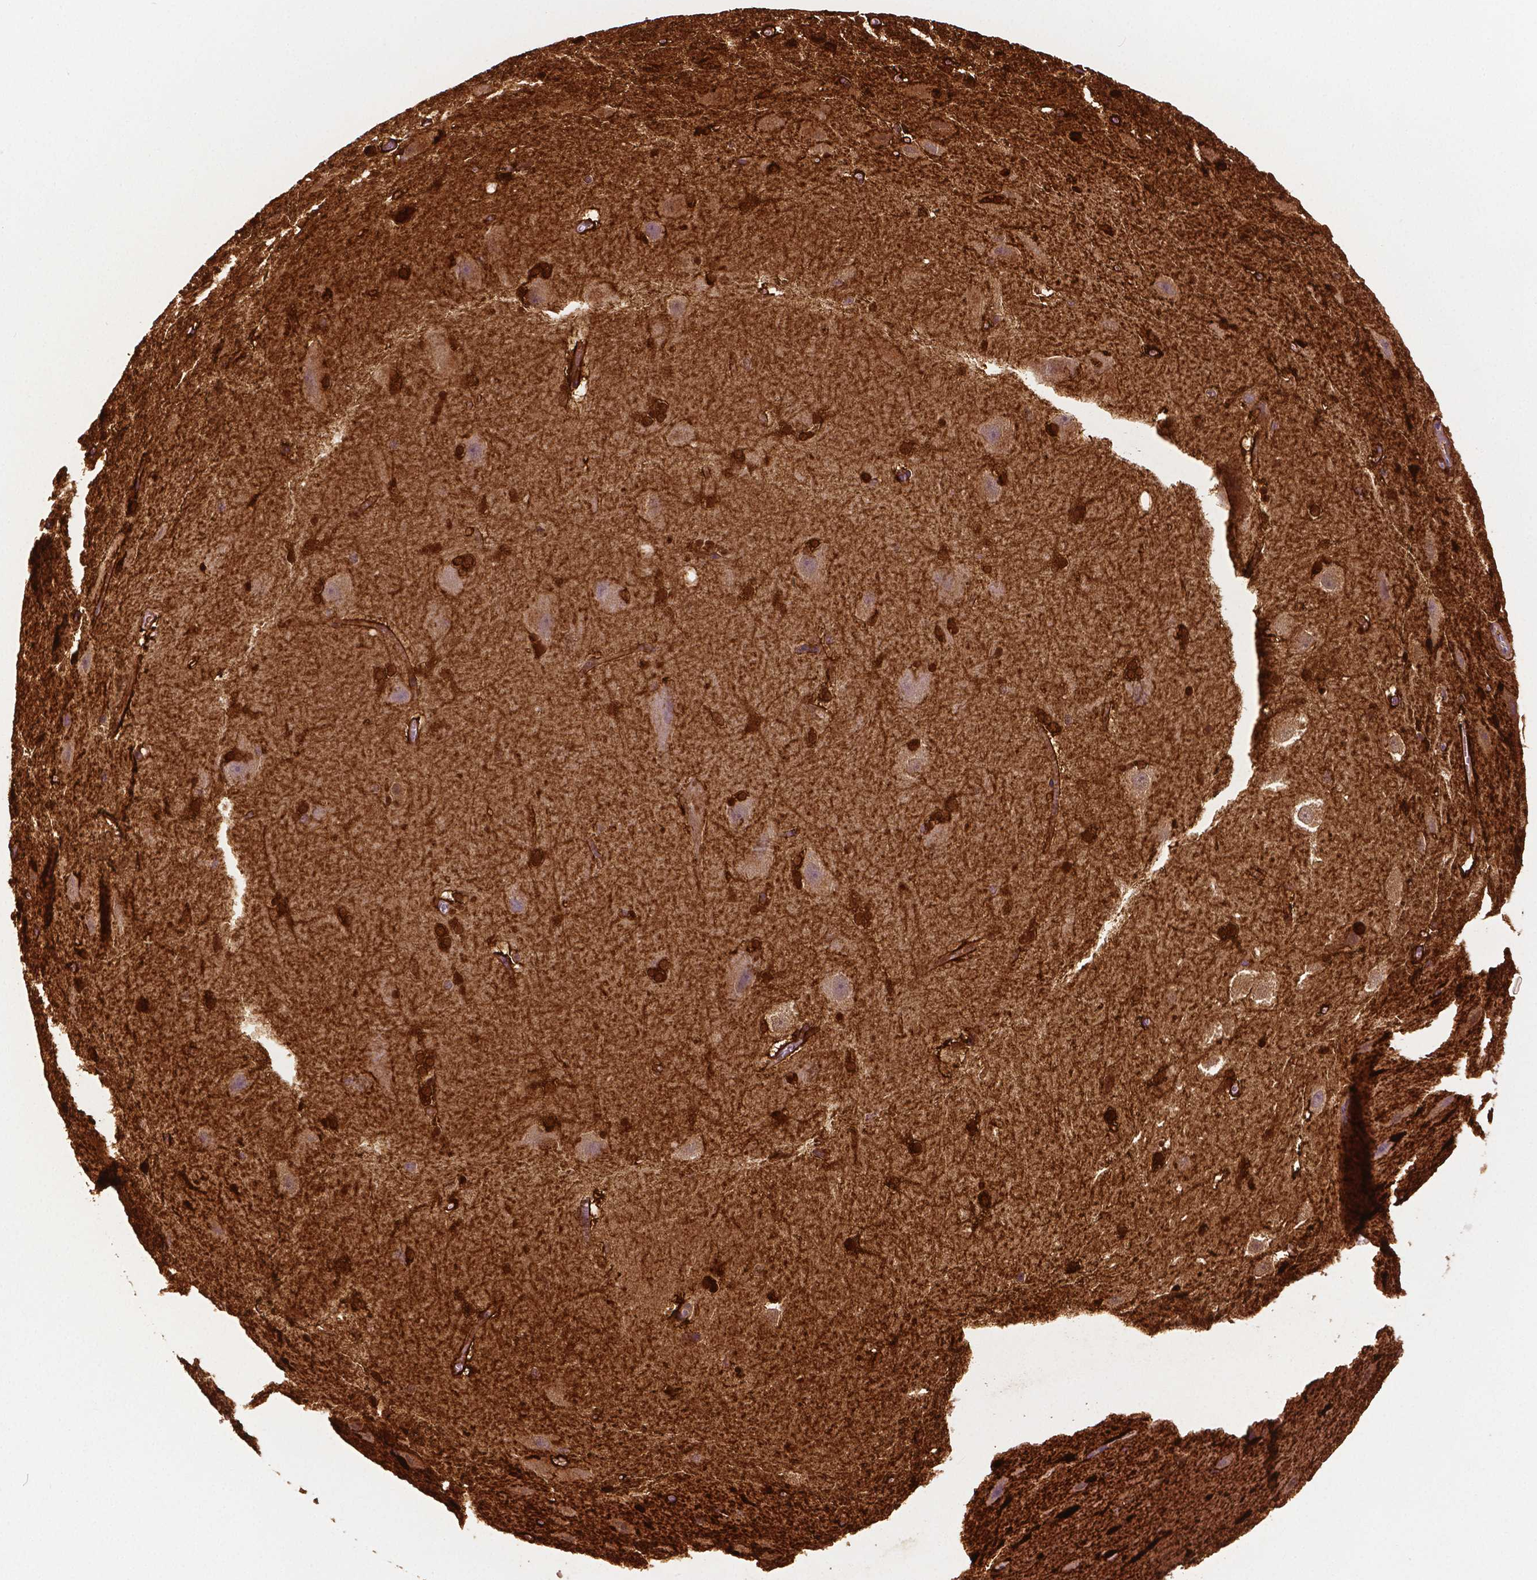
{"staining": {"intensity": "strong", "quantity": "25%-75%", "location": "cytoplasmic/membranous,nuclear"}, "tissue": "hippocampus", "cell_type": "Glial cells", "image_type": "normal", "snomed": [{"axis": "morphology", "description": "Normal tissue, NOS"}, {"axis": "topography", "description": "Cerebral cortex"}, {"axis": "topography", "description": "Hippocampus"}], "caption": "This is a micrograph of immunohistochemistry (IHC) staining of unremarkable hippocampus, which shows strong positivity in the cytoplasmic/membranous,nuclear of glial cells.", "gene": "PHGDH", "patient": {"sex": "female", "age": 19}}